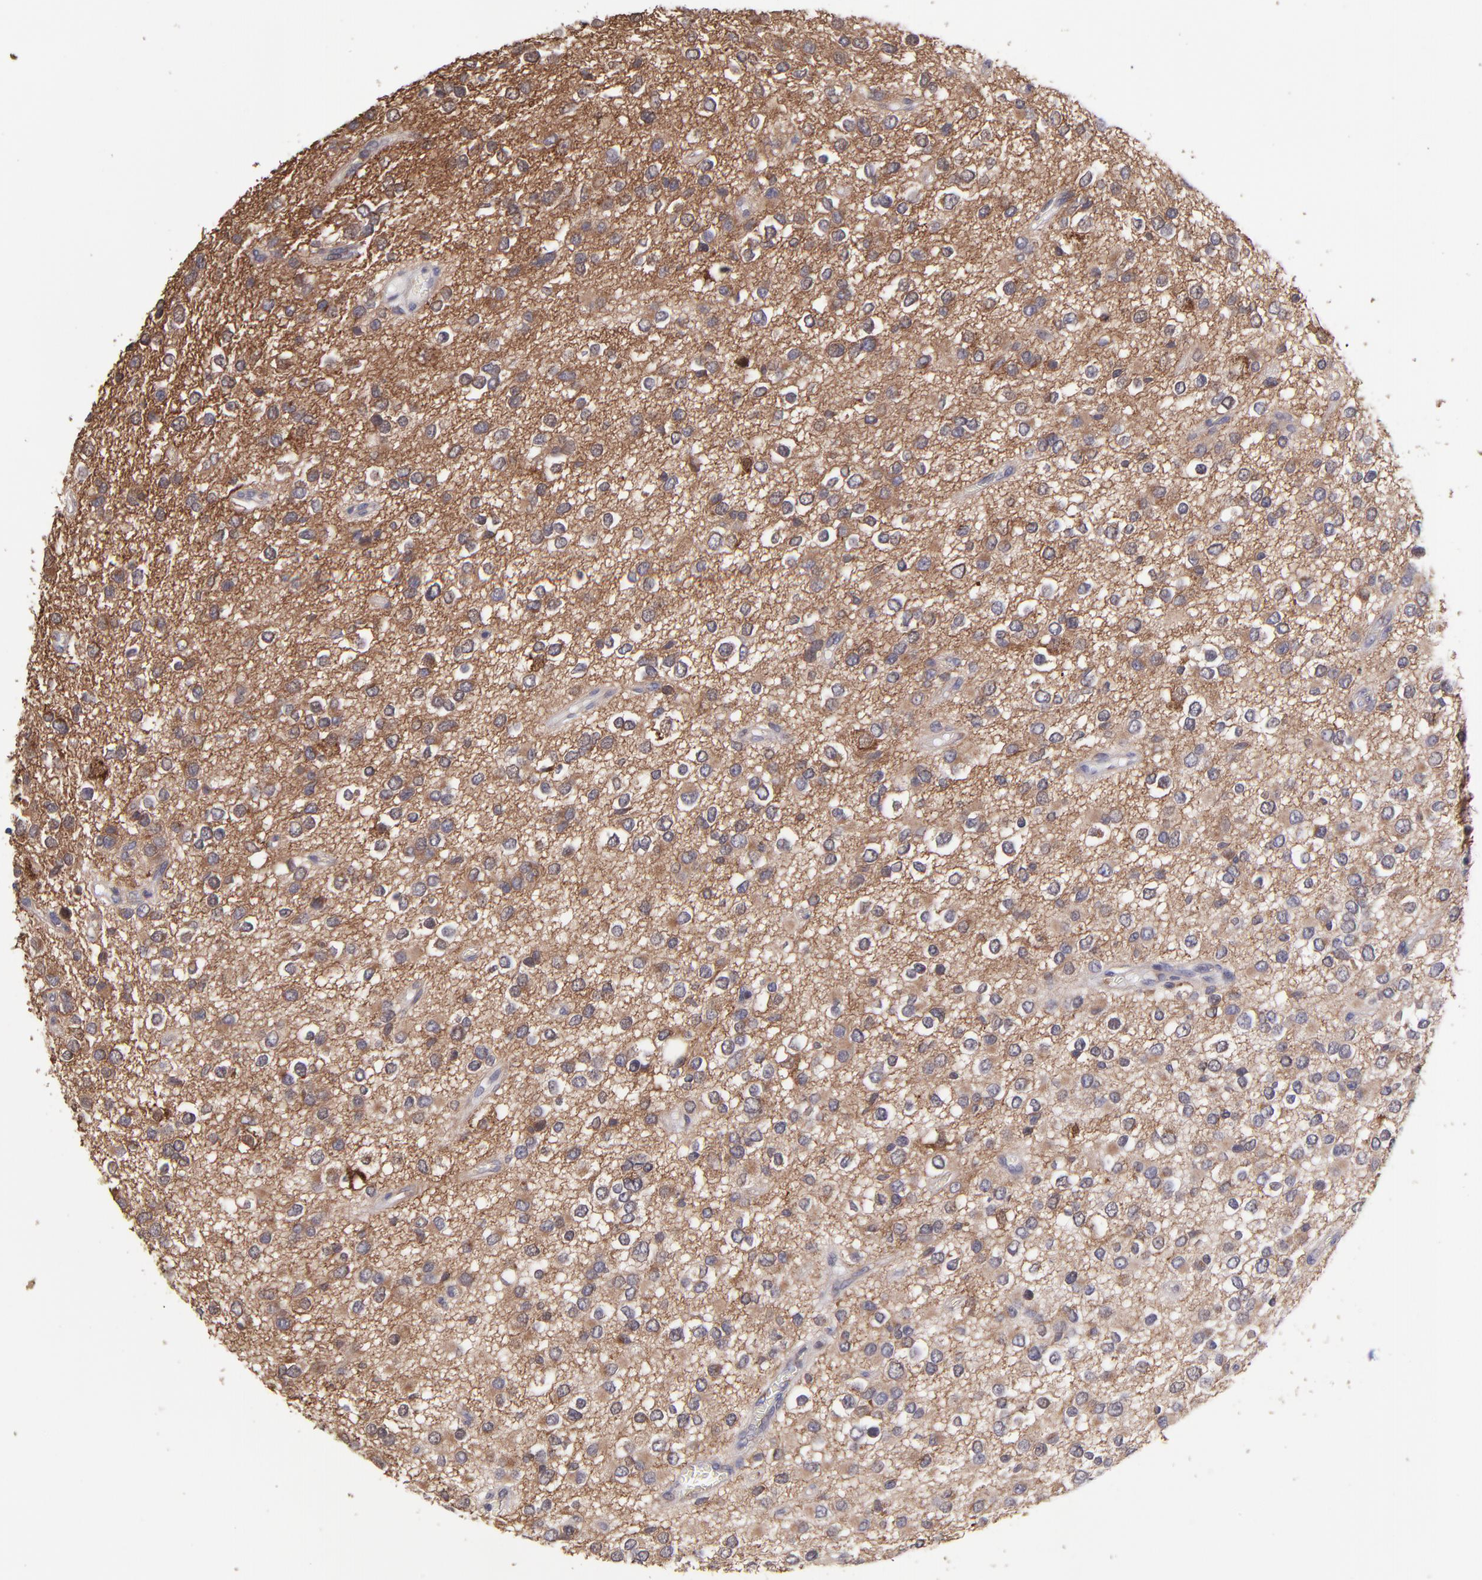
{"staining": {"intensity": "moderate", "quantity": ">75%", "location": "cytoplasmic/membranous"}, "tissue": "glioma", "cell_type": "Tumor cells", "image_type": "cancer", "snomed": [{"axis": "morphology", "description": "Glioma, malignant, Low grade"}, {"axis": "topography", "description": "Brain"}], "caption": "The immunohistochemical stain labels moderate cytoplasmic/membranous positivity in tumor cells of glioma tissue.", "gene": "NSF", "patient": {"sex": "male", "age": 42}}